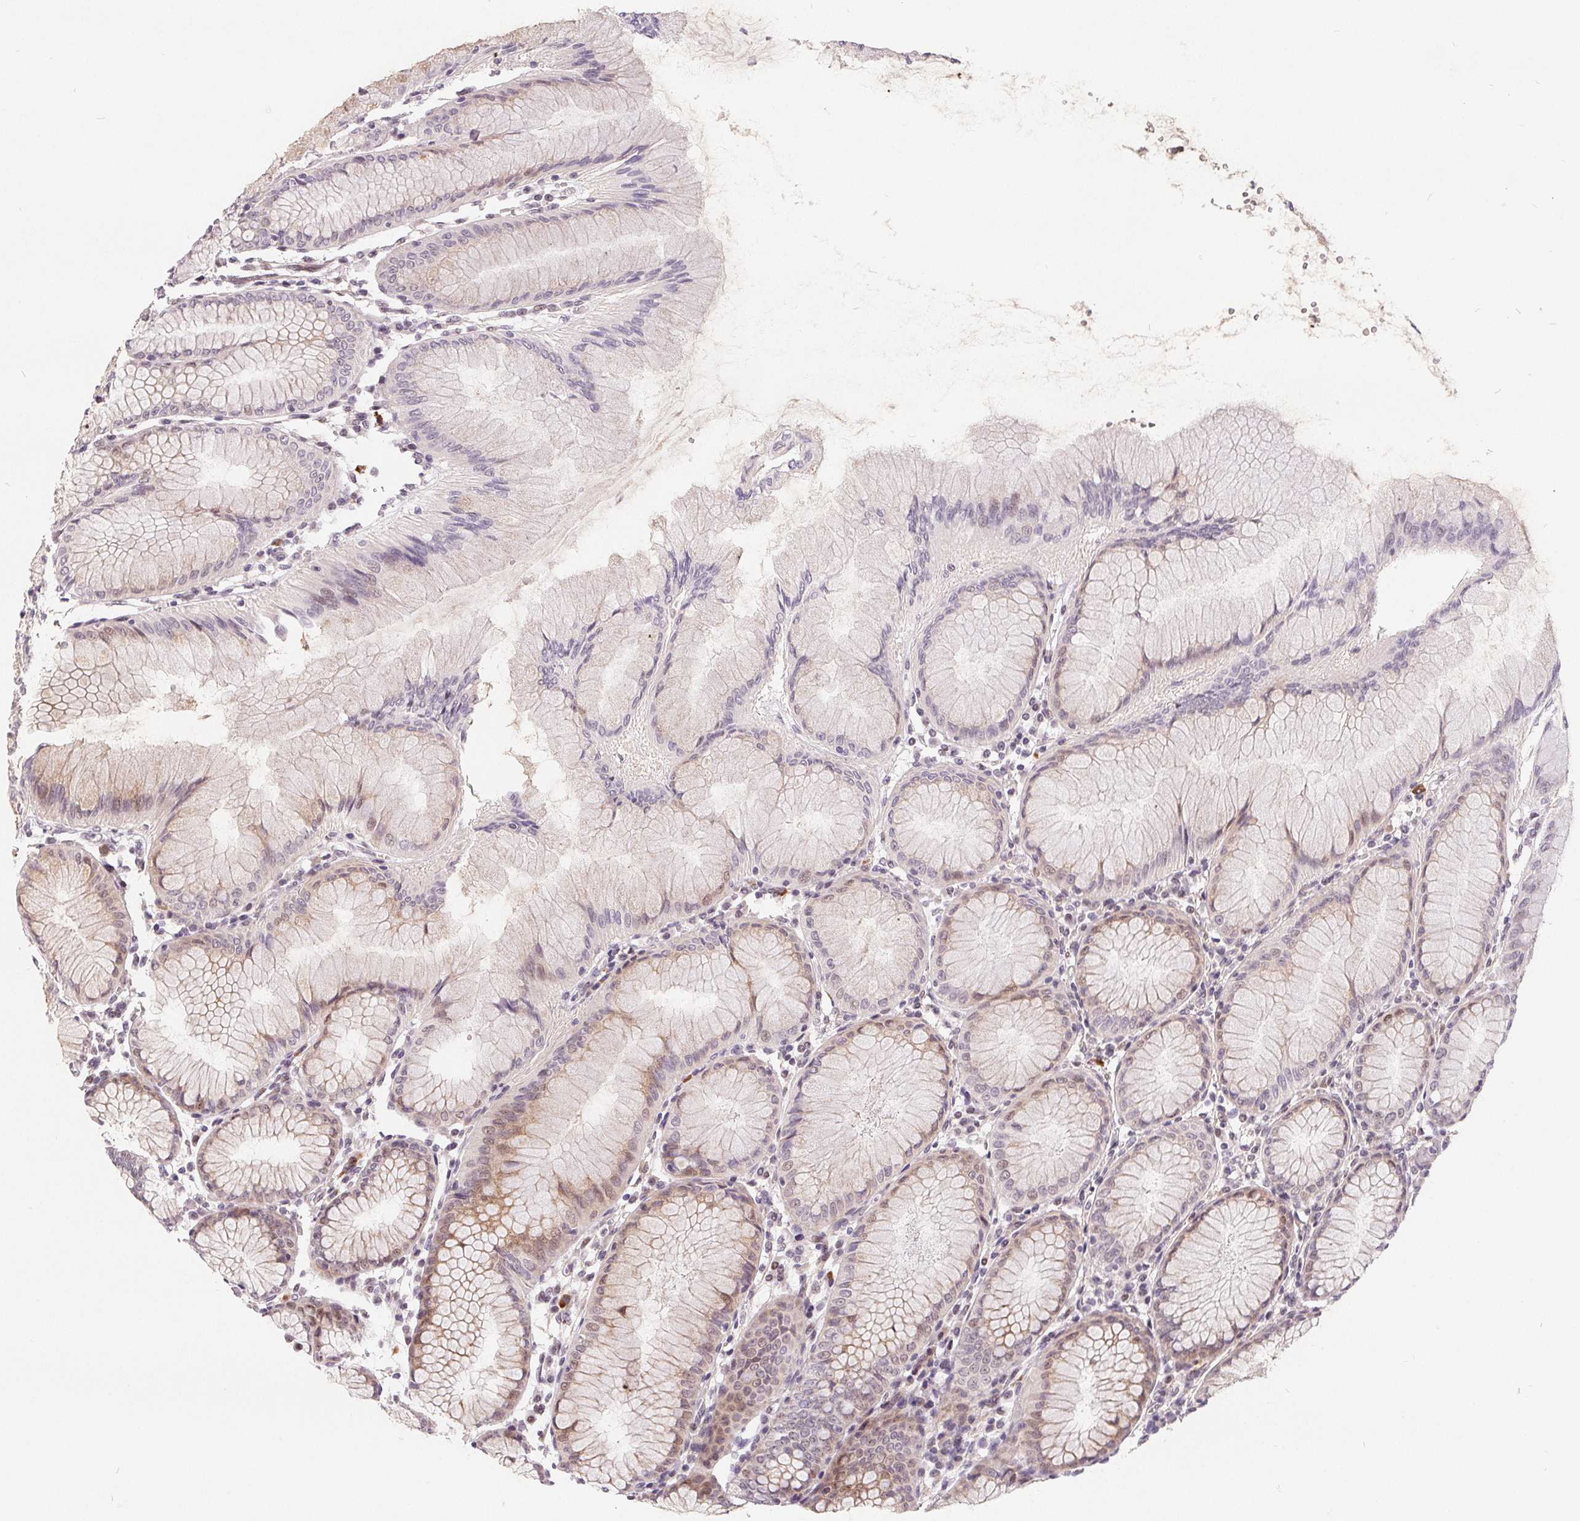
{"staining": {"intensity": "moderate", "quantity": "25%-75%", "location": "cytoplasmic/membranous,nuclear"}, "tissue": "stomach", "cell_type": "Glandular cells", "image_type": "normal", "snomed": [{"axis": "morphology", "description": "Normal tissue, NOS"}, {"axis": "topography", "description": "Stomach"}], "caption": "Stomach stained with DAB immunohistochemistry demonstrates medium levels of moderate cytoplasmic/membranous,nuclear expression in about 25%-75% of glandular cells. (IHC, brightfield microscopy, high magnification).", "gene": "NRG2", "patient": {"sex": "female", "age": 57}}